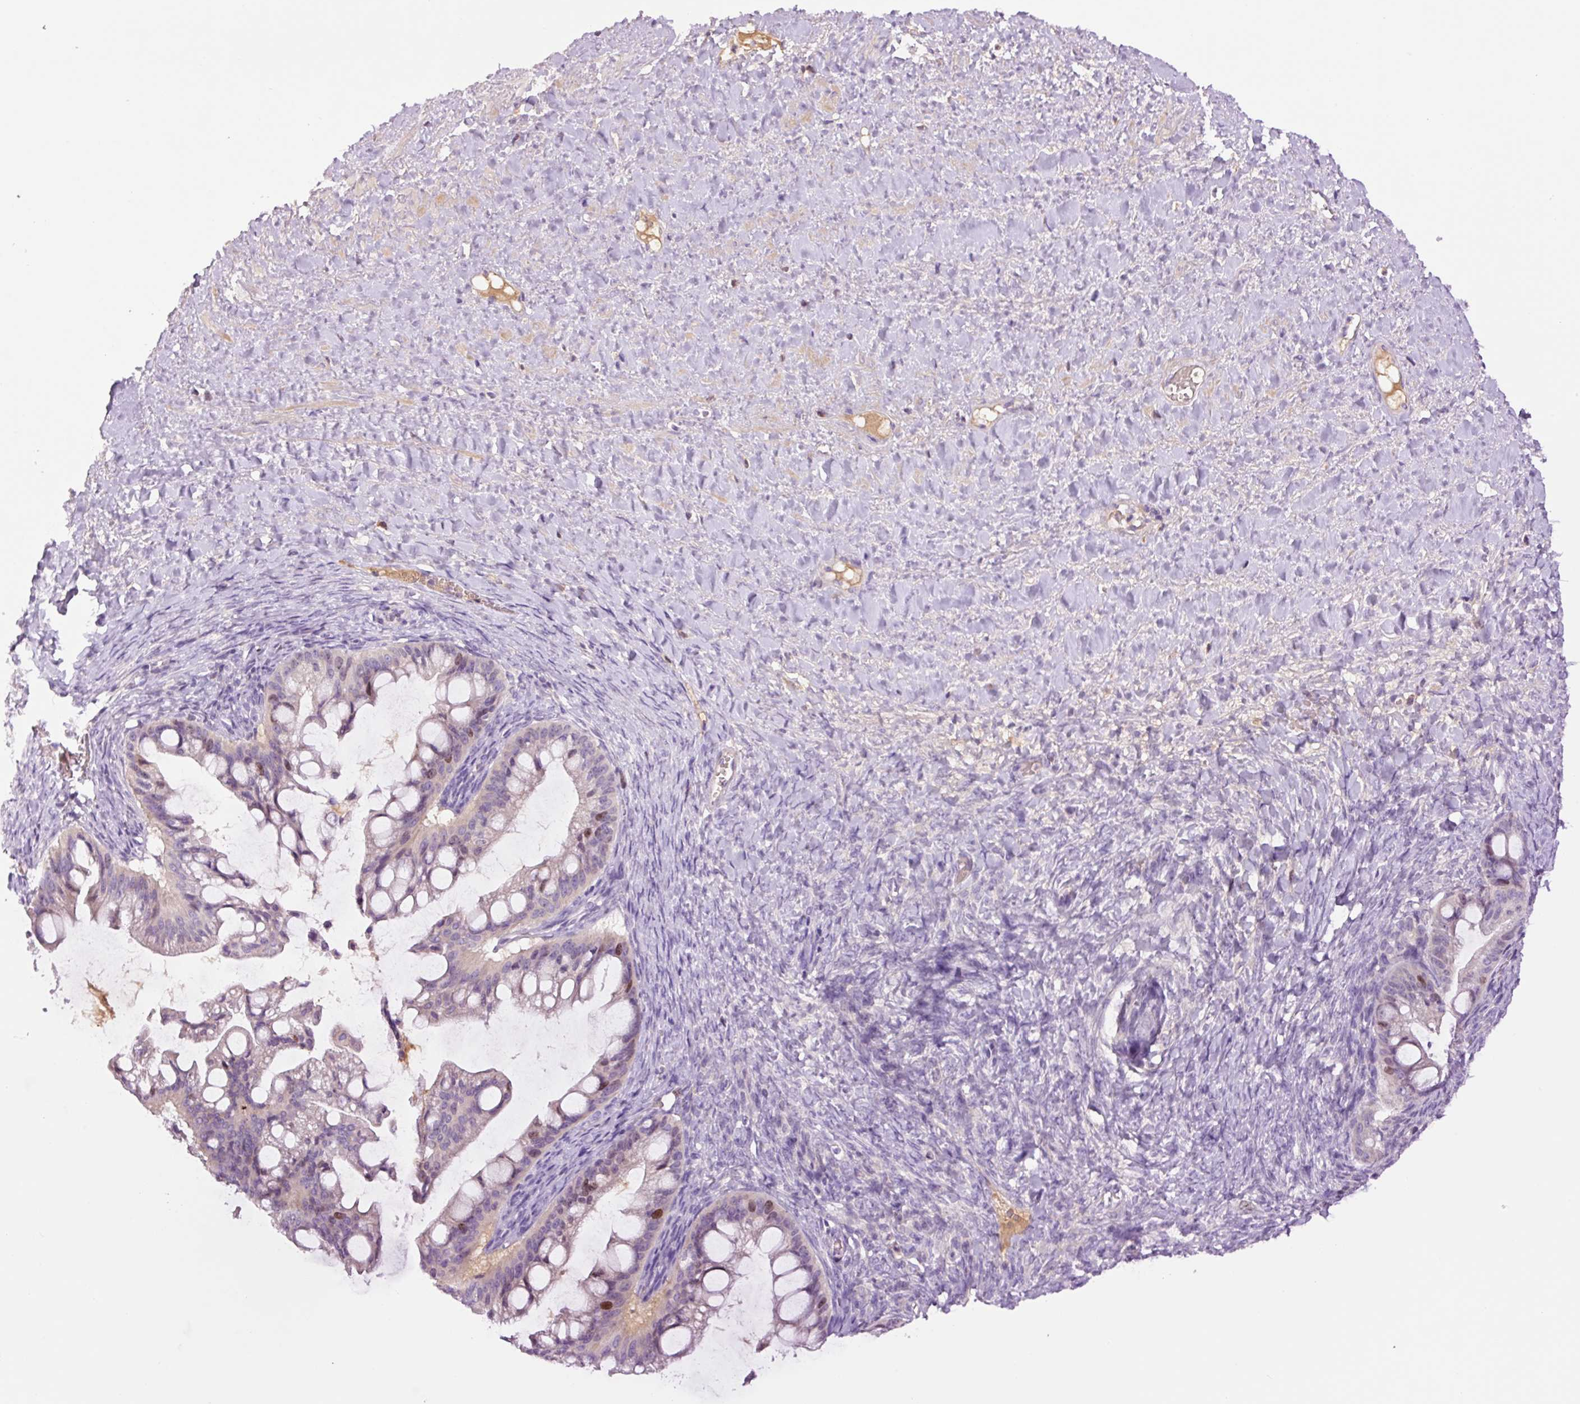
{"staining": {"intensity": "moderate", "quantity": "<25%", "location": "nuclear"}, "tissue": "ovarian cancer", "cell_type": "Tumor cells", "image_type": "cancer", "snomed": [{"axis": "morphology", "description": "Cystadenocarcinoma, mucinous, NOS"}, {"axis": "topography", "description": "Ovary"}], "caption": "This is a histology image of IHC staining of ovarian mucinous cystadenocarcinoma, which shows moderate expression in the nuclear of tumor cells.", "gene": "DPPA4", "patient": {"sex": "female", "age": 73}}